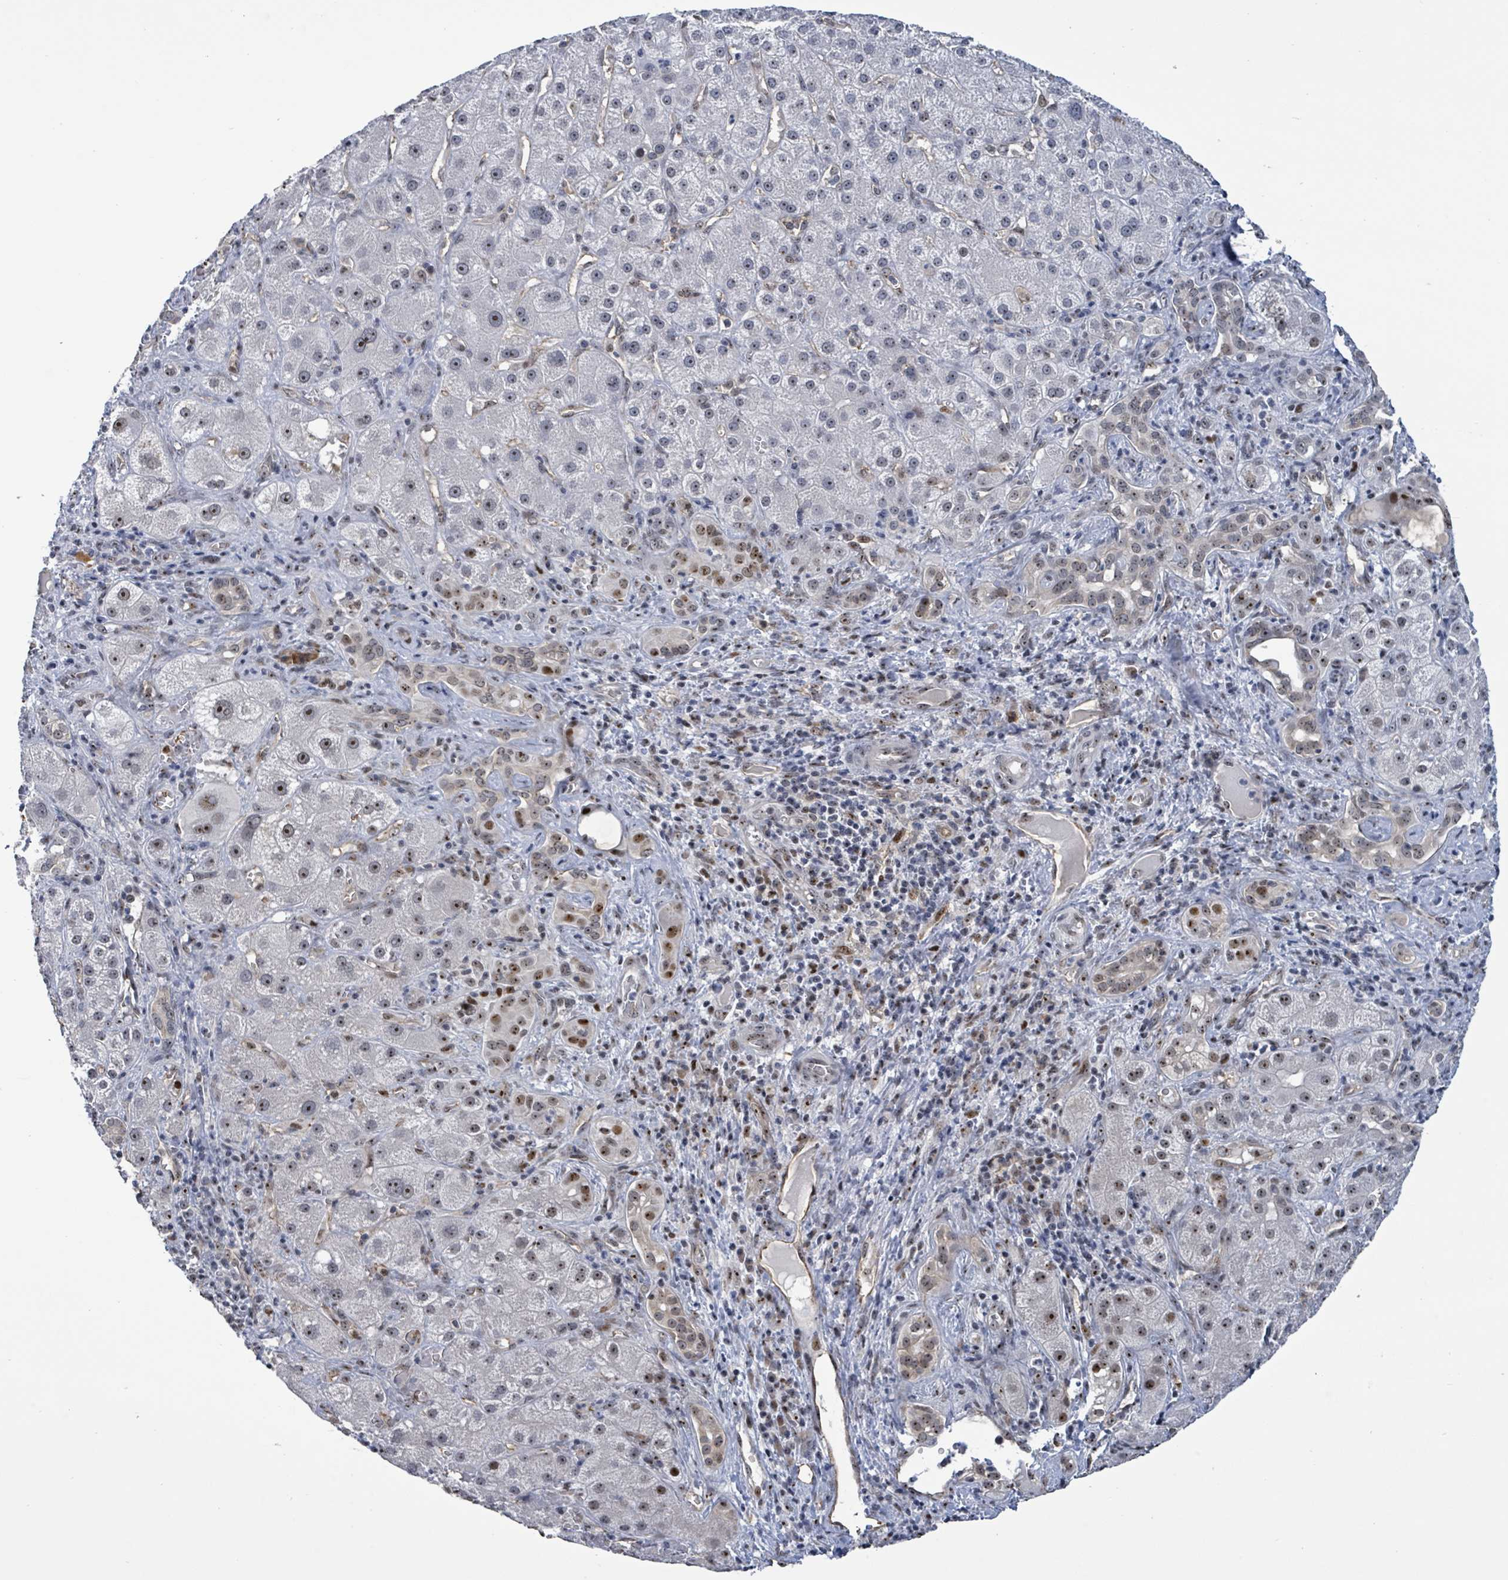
{"staining": {"intensity": "moderate", "quantity": "<25%", "location": "nuclear"}, "tissue": "liver cancer", "cell_type": "Tumor cells", "image_type": "cancer", "snomed": [{"axis": "morphology", "description": "Cholangiocarcinoma"}, {"axis": "topography", "description": "Liver"}], "caption": "Protein expression analysis of liver cancer displays moderate nuclear positivity in approximately <25% of tumor cells.", "gene": "RRN3", "patient": {"sex": "male", "age": 67}}